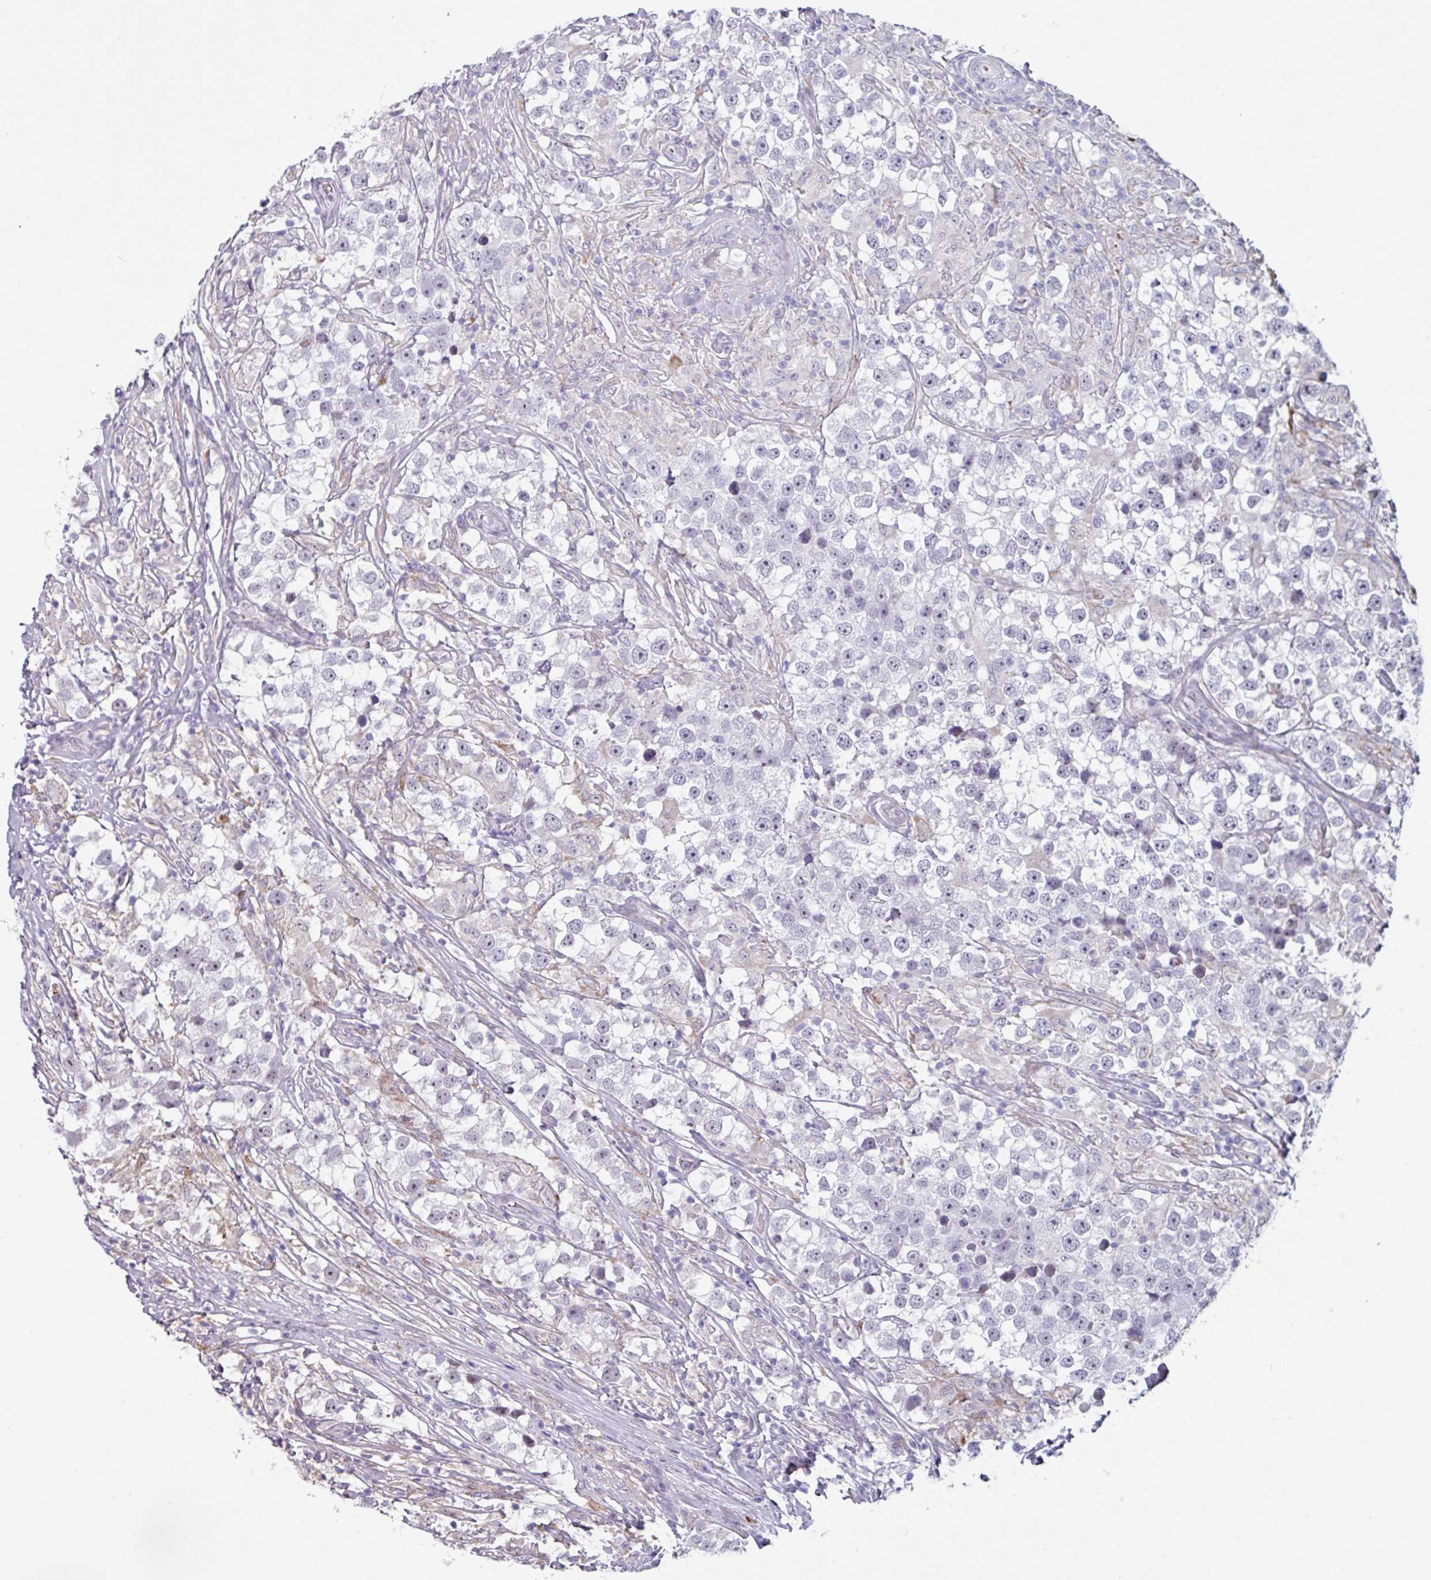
{"staining": {"intensity": "negative", "quantity": "none", "location": "none"}, "tissue": "testis cancer", "cell_type": "Tumor cells", "image_type": "cancer", "snomed": [{"axis": "morphology", "description": "Seminoma, NOS"}, {"axis": "topography", "description": "Testis"}], "caption": "A histopathology image of human seminoma (testis) is negative for staining in tumor cells.", "gene": "BMS1", "patient": {"sex": "male", "age": 46}}